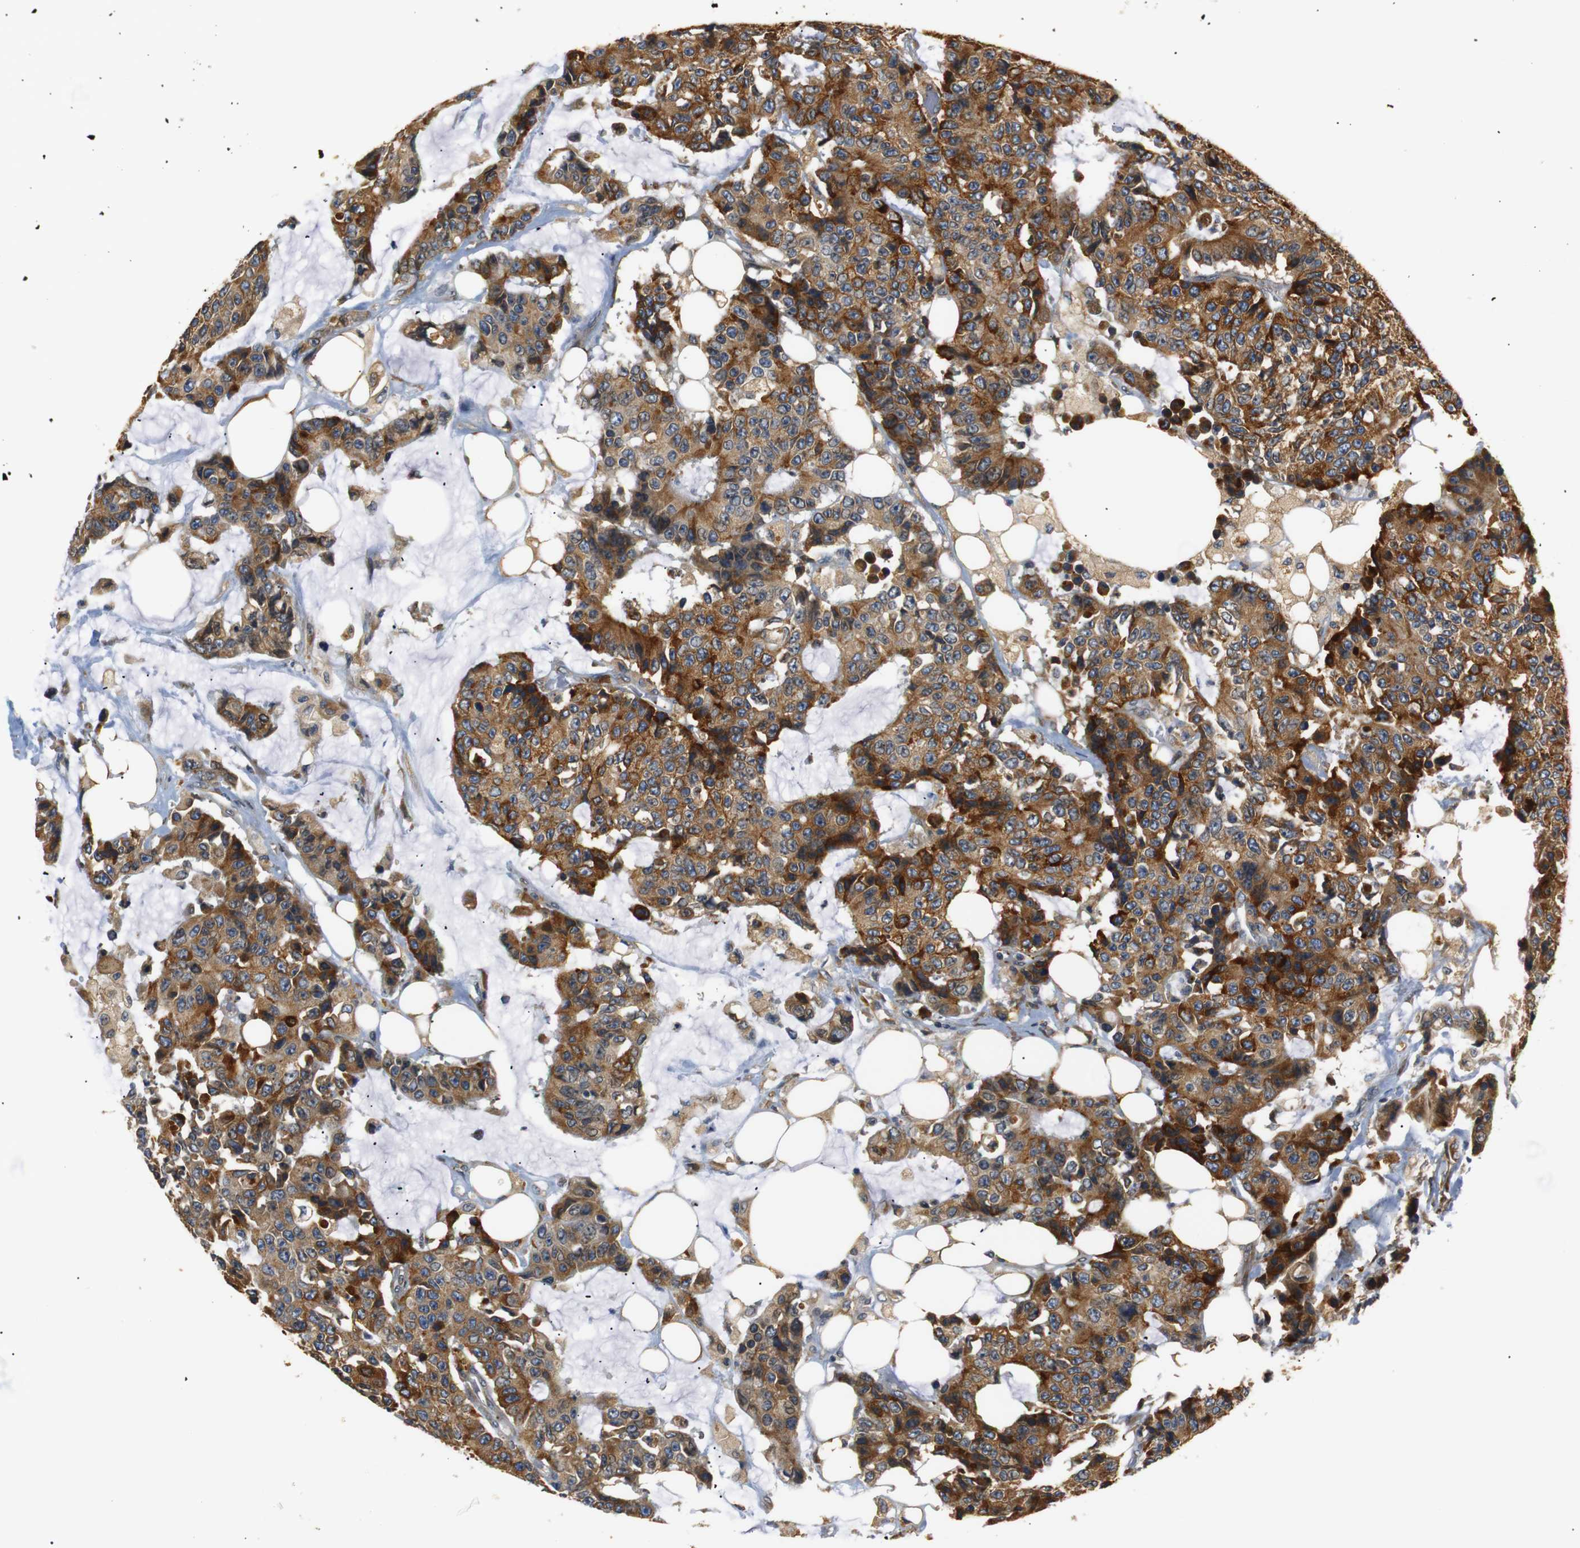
{"staining": {"intensity": "moderate", "quantity": ">75%", "location": "cytoplasmic/membranous"}, "tissue": "colorectal cancer", "cell_type": "Tumor cells", "image_type": "cancer", "snomed": [{"axis": "morphology", "description": "Adenocarcinoma, NOS"}, {"axis": "topography", "description": "Colon"}], "caption": "An IHC histopathology image of tumor tissue is shown. Protein staining in brown shows moderate cytoplasmic/membranous positivity in colorectal adenocarcinoma within tumor cells.", "gene": "TMED2", "patient": {"sex": "female", "age": 86}}